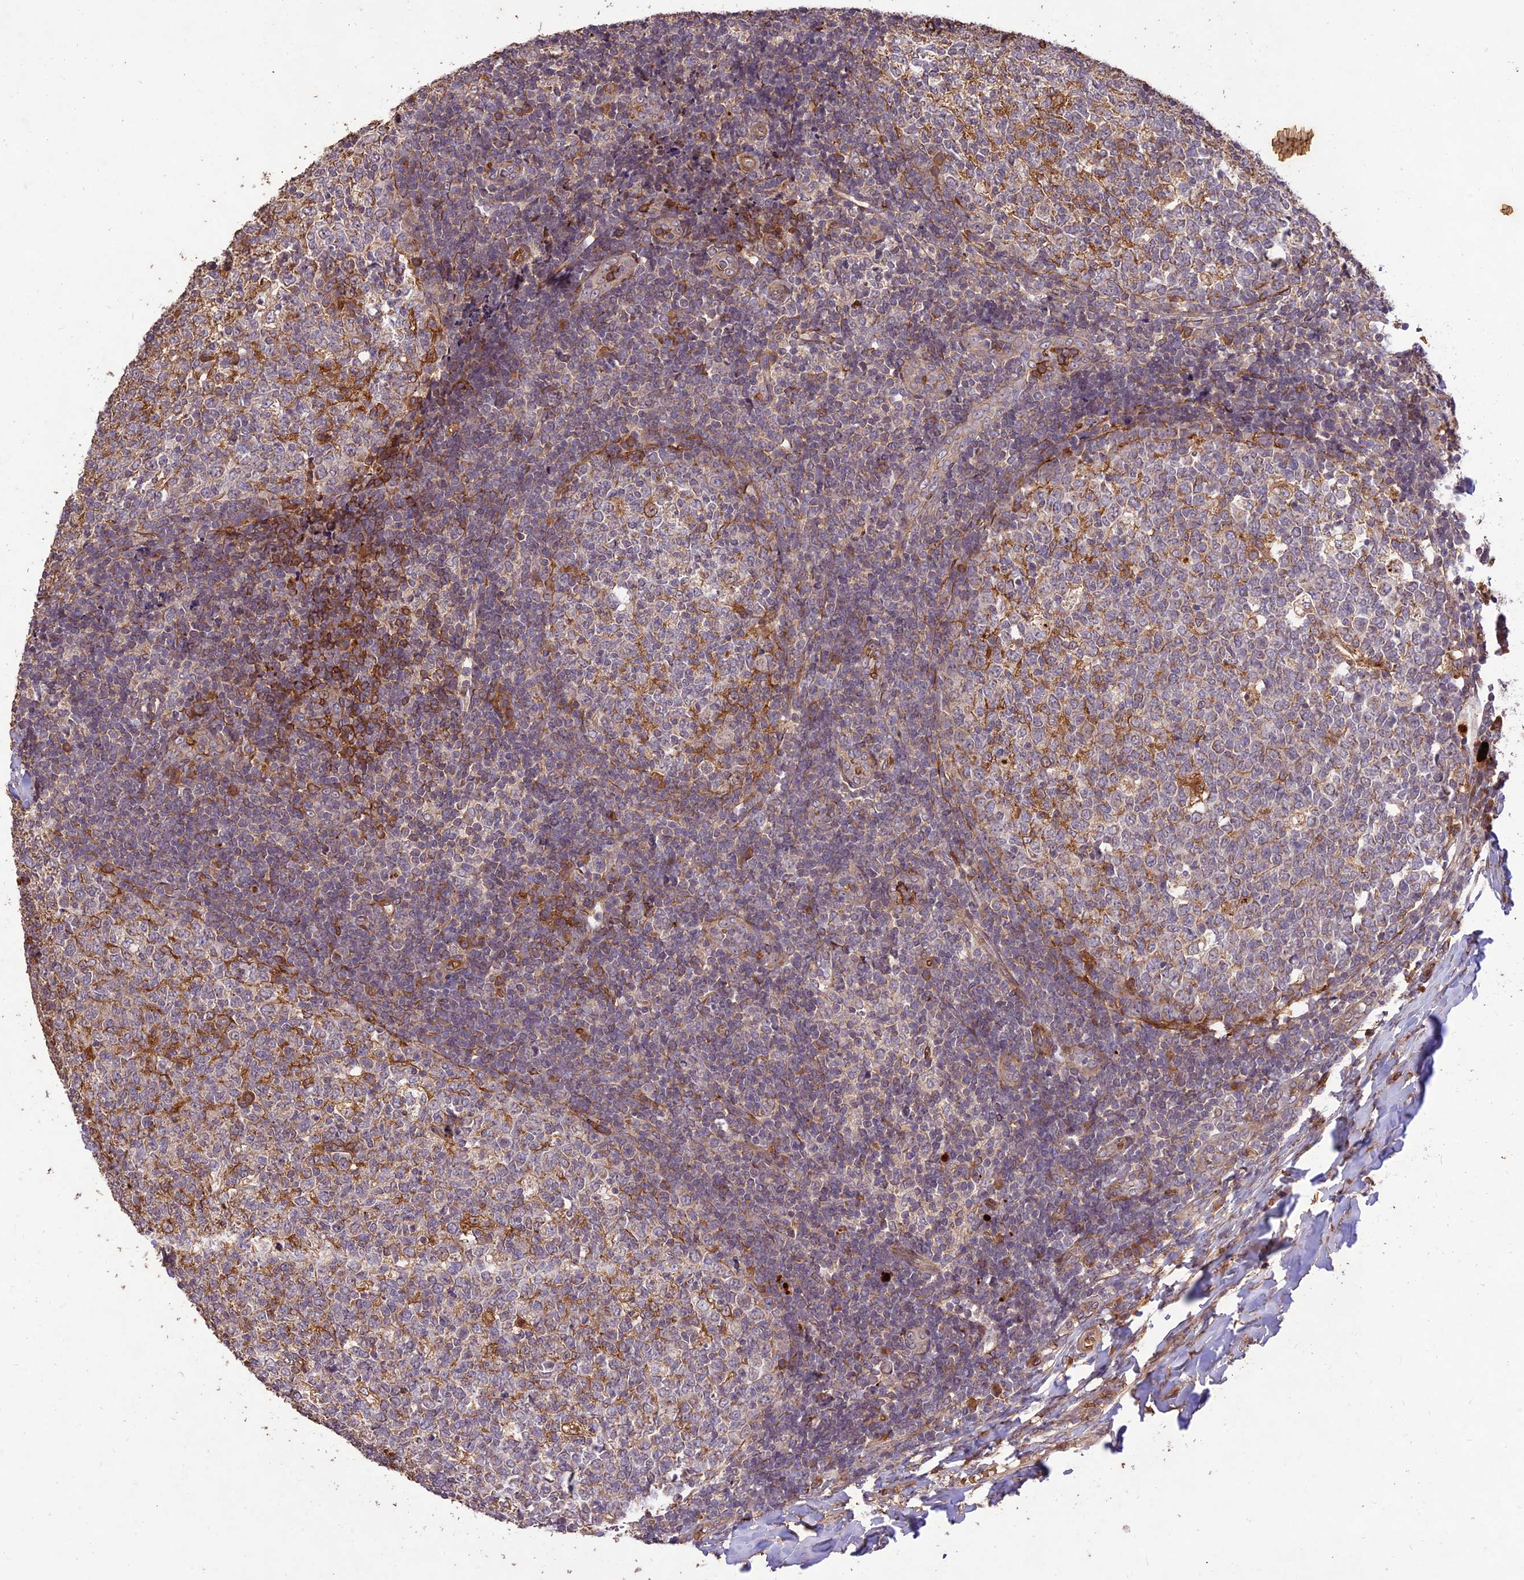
{"staining": {"intensity": "negative", "quantity": "none", "location": "none"}, "tissue": "tonsil", "cell_type": "Germinal center cells", "image_type": "normal", "snomed": [{"axis": "morphology", "description": "Normal tissue, NOS"}, {"axis": "topography", "description": "Tonsil"}], "caption": "An image of tonsil stained for a protein exhibits no brown staining in germinal center cells.", "gene": "PPP1R11", "patient": {"sex": "female", "age": 19}}